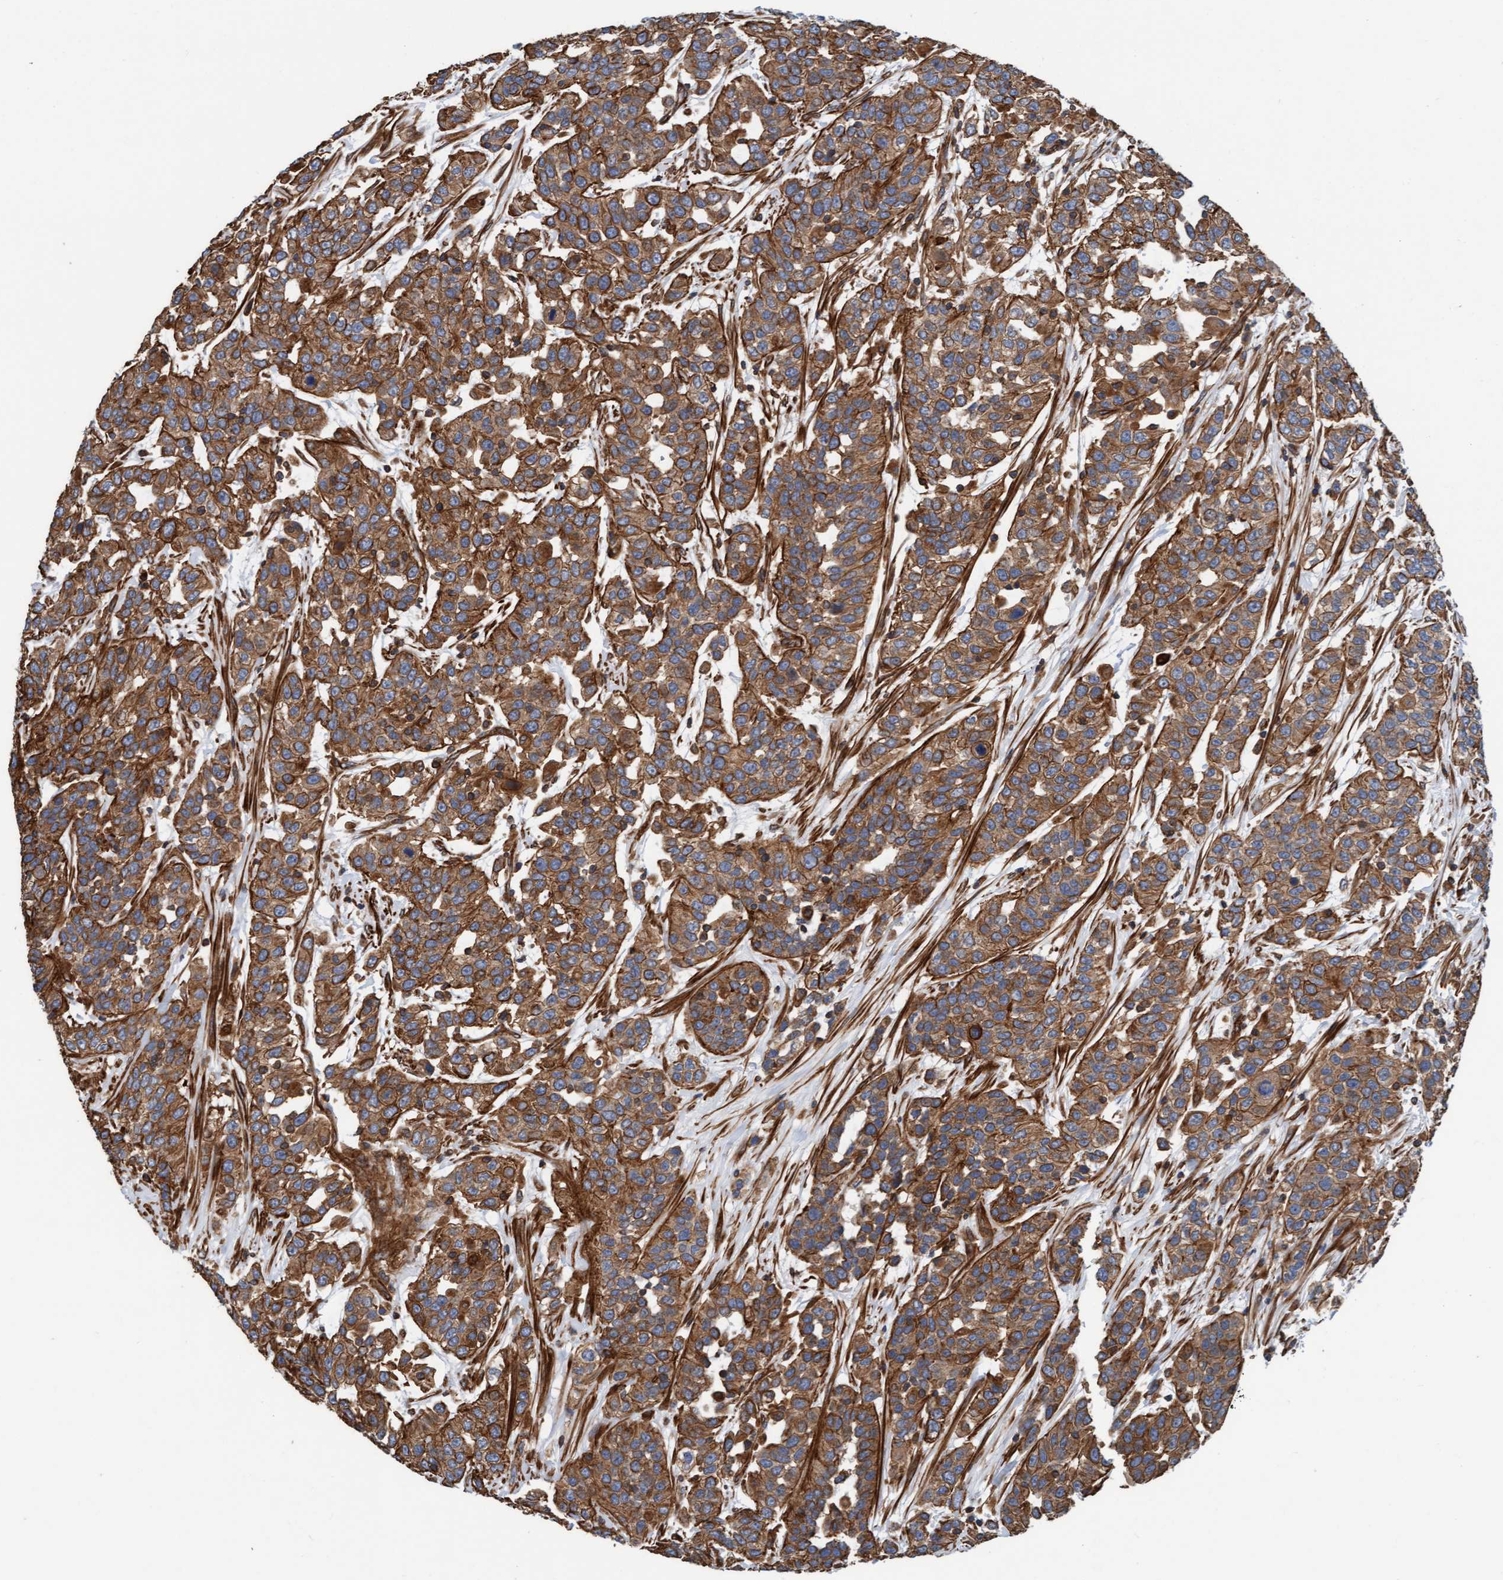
{"staining": {"intensity": "strong", "quantity": ">75%", "location": "cytoplasmic/membranous"}, "tissue": "urothelial cancer", "cell_type": "Tumor cells", "image_type": "cancer", "snomed": [{"axis": "morphology", "description": "Urothelial carcinoma, High grade"}, {"axis": "topography", "description": "Urinary bladder"}], "caption": "Immunohistochemical staining of urothelial cancer demonstrates high levels of strong cytoplasmic/membranous protein staining in about >75% of tumor cells.", "gene": "STXBP4", "patient": {"sex": "female", "age": 80}}